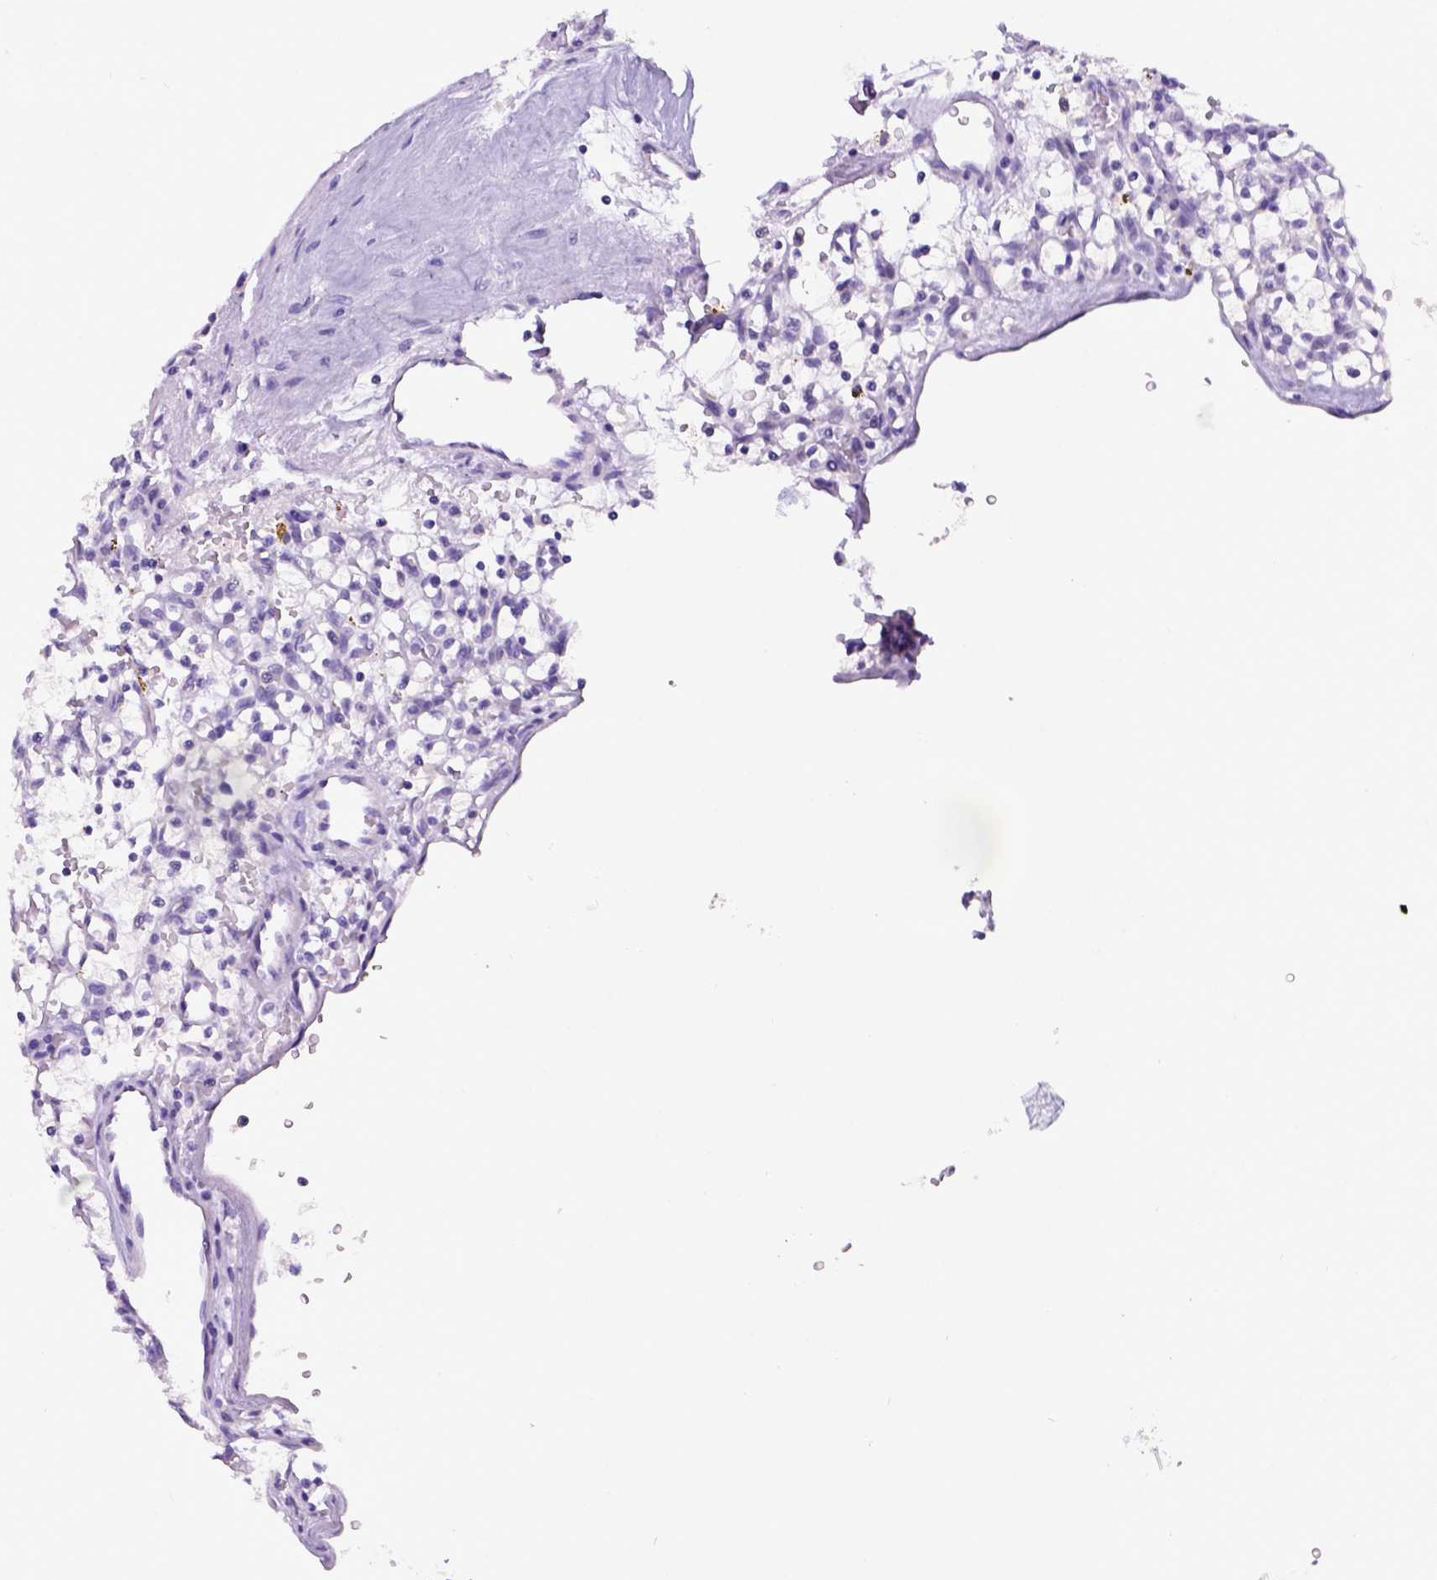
{"staining": {"intensity": "negative", "quantity": "none", "location": "none"}, "tissue": "renal cancer", "cell_type": "Tumor cells", "image_type": "cancer", "snomed": [{"axis": "morphology", "description": "Adenocarcinoma, NOS"}, {"axis": "topography", "description": "Kidney"}], "caption": "Immunohistochemical staining of human adenocarcinoma (renal) displays no significant positivity in tumor cells. (IHC, brightfield microscopy, high magnification).", "gene": "ESR1", "patient": {"sex": "female", "age": 64}}